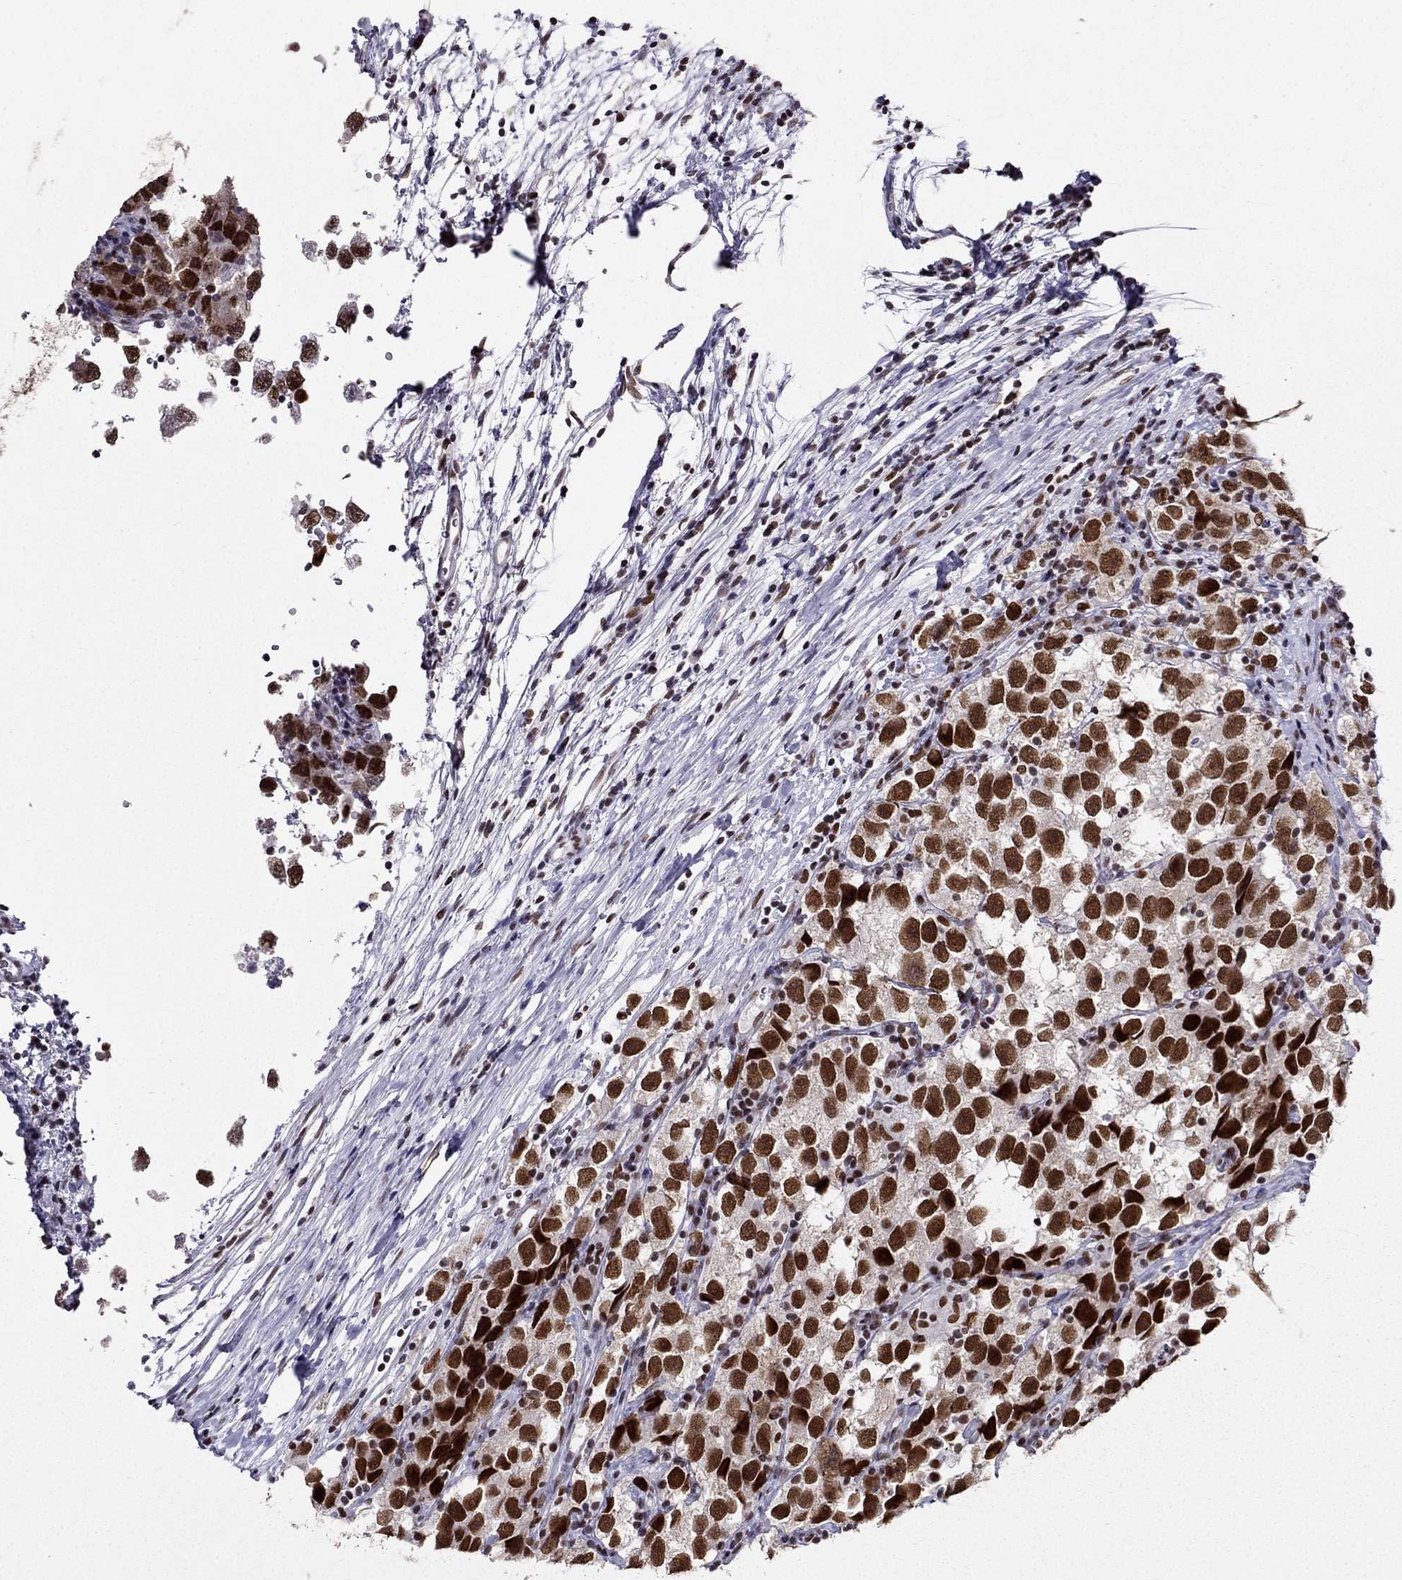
{"staining": {"intensity": "strong", "quantity": ">75%", "location": "nuclear"}, "tissue": "testis cancer", "cell_type": "Tumor cells", "image_type": "cancer", "snomed": [{"axis": "morphology", "description": "Seminoma, NOS"}, {"axis": "topography", "description": "Testis"}], "caption": "Testis cancer (seminoma) tissue exhibits strong nuclear positivity in approximately >75% of tumor cells The protein of interest is shown in brown color, while the nuclei are stained blue.", "gene": "ZNF420", "patient": {"sex": "male", "age": 26}}